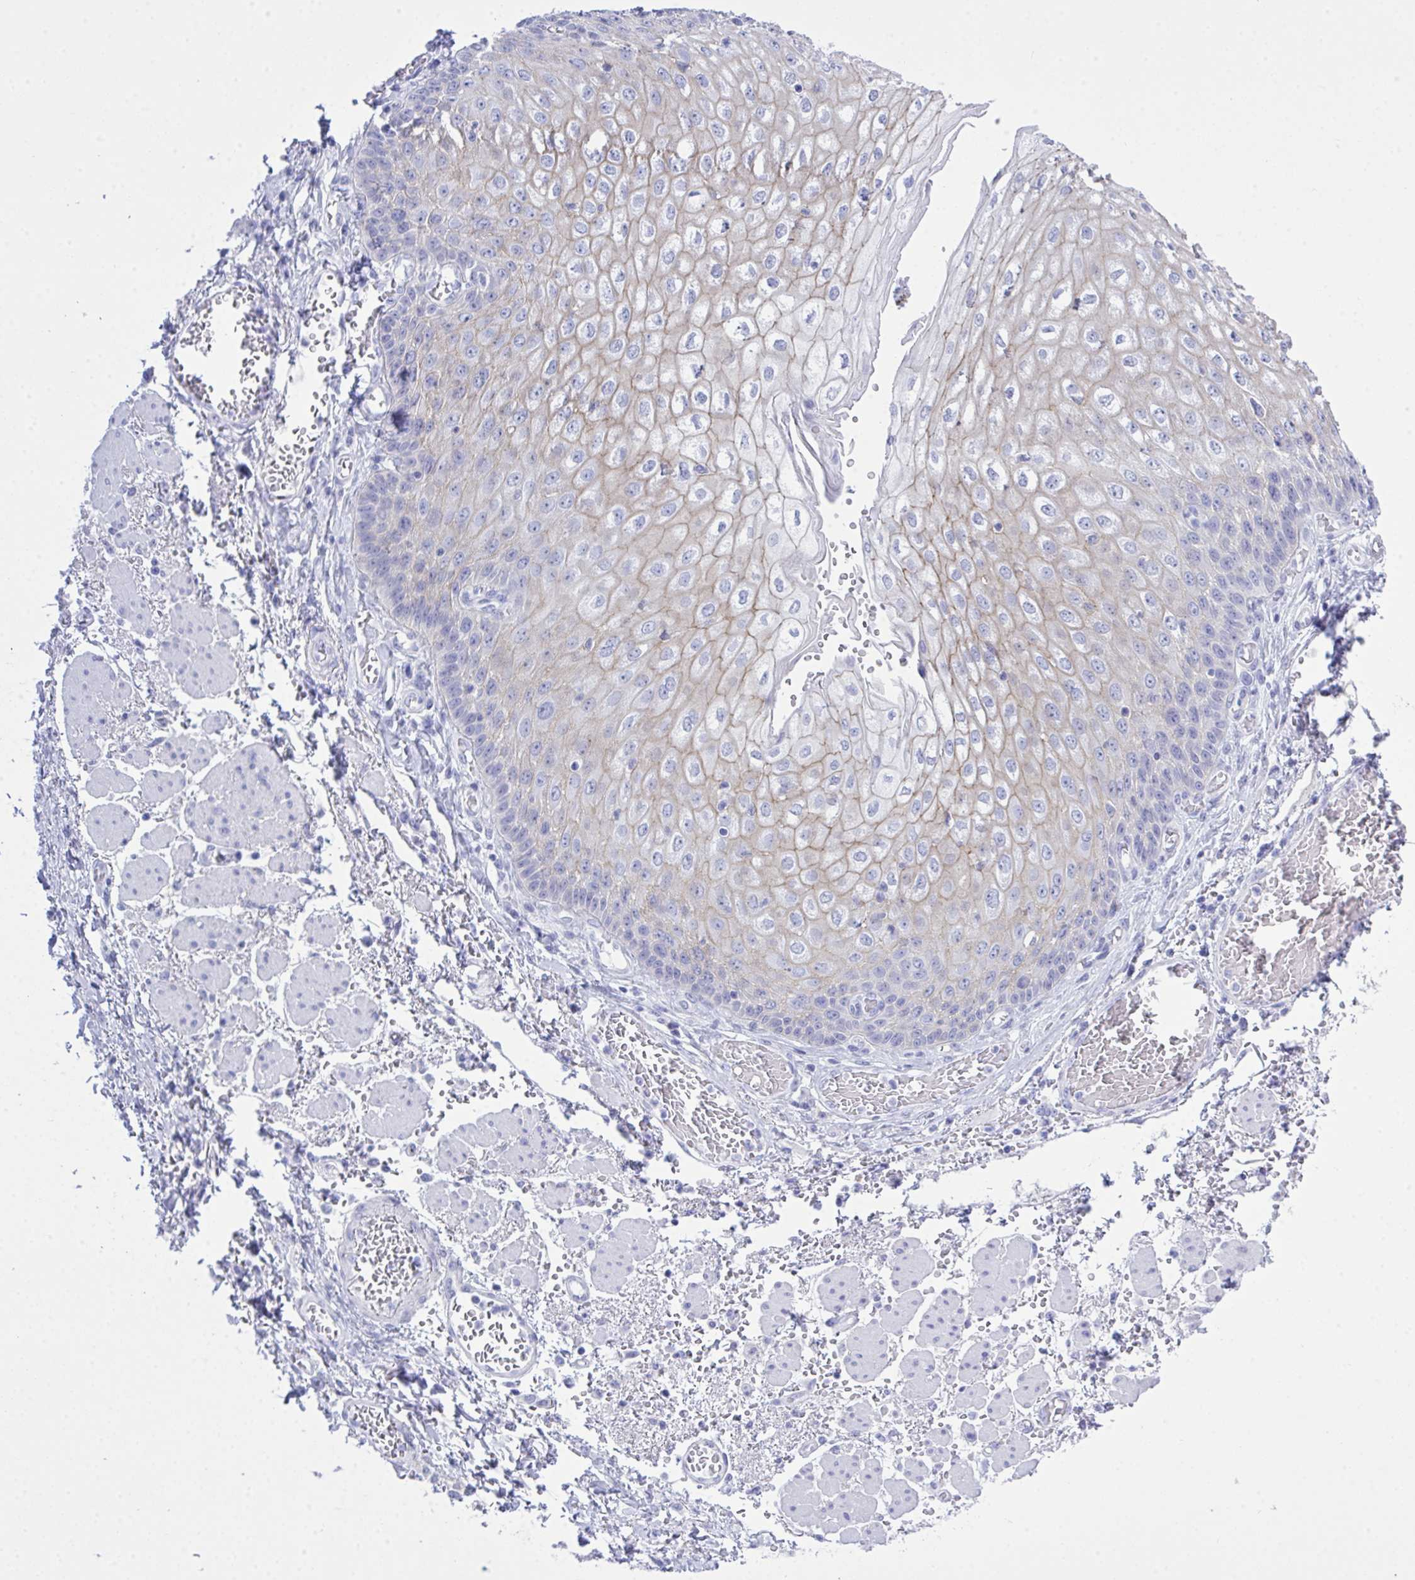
{"staining": {"intensity": "weak", "quantity": "25%-75%", "location": "cytoplasmic/membranous"}, "tissue": "esophagus", "cell_type": "Squamous epithelial cells", "image_type": "normal", "snomed": [{"axis": "morphology", "description": "Normal tissue, NOS"}, {"axis": "morphology", "description": "Adenocarcinoma, NOS"}, {"axis": "topography", "description": "Esophagus"}], "caption": "An image showing weak cytoplasmic/membranous positivity in about 25%-75% of squamous epithelial cells in benign esophagus, as visualized by brown immunohistochemical staining.", "gene": "GLB1L2", "patient": {"sex": "male", "age": 81}}